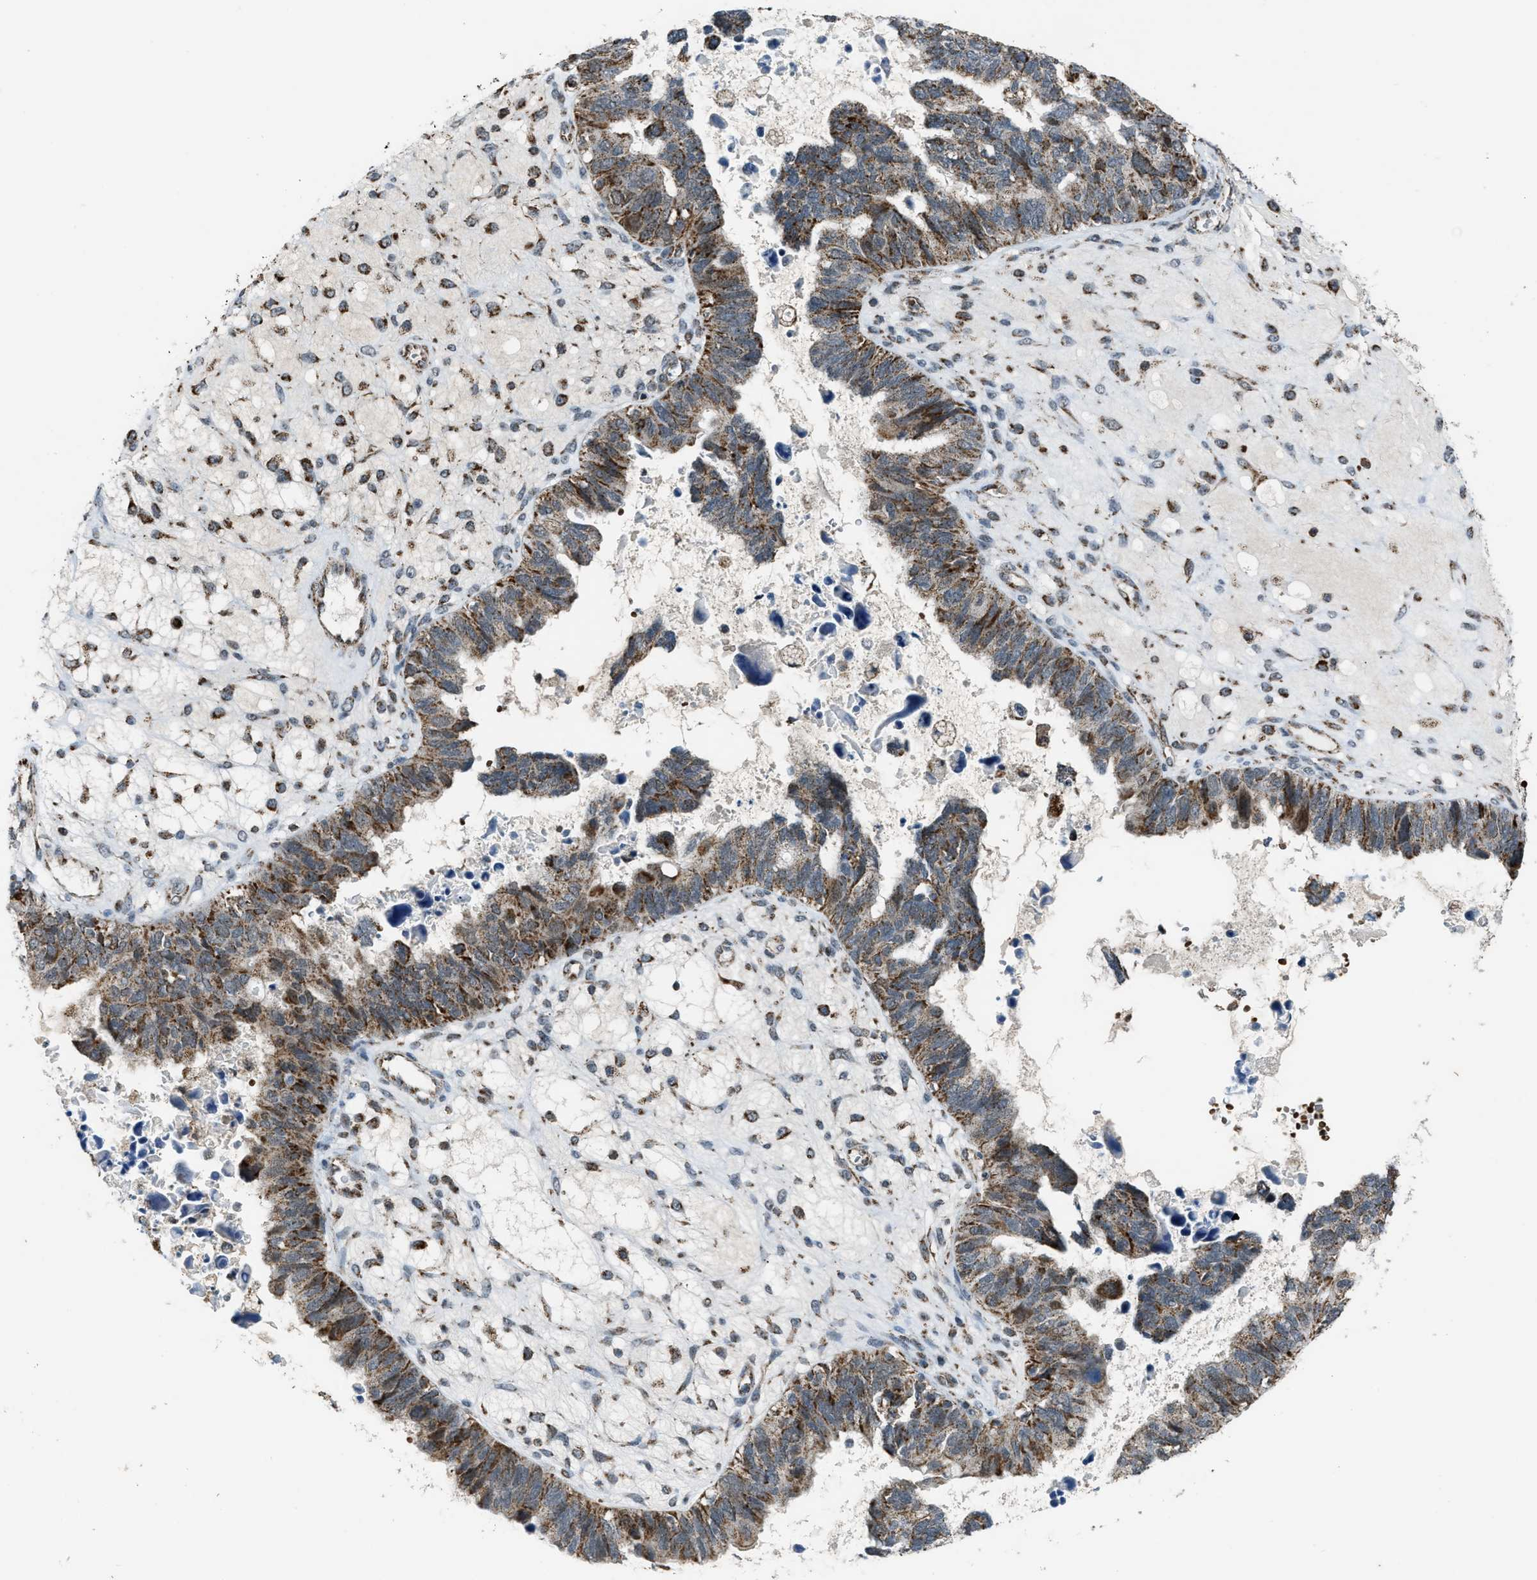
{"staining": {"intensity": "moderate", "quantity": ">75%", "location": "cytoplasmic/membranous"}, "tissue": "ovarian cancer", "cell_type": "Tumor cells", "image_type": "cancer", "snomed": [{"axis": "morphology", "description": "Cystadenocarcinoma, serous, NOS"}, {"axis": "topography", "description": "Ovary"}], "caption": "Tumor cells exhibit medium levels of moderate cytoplasmic/membranous staining in about >75% of cells in human ovarian cancer.", "gene": "CHN2", "patient": {"sex": "female", "age": 79}}